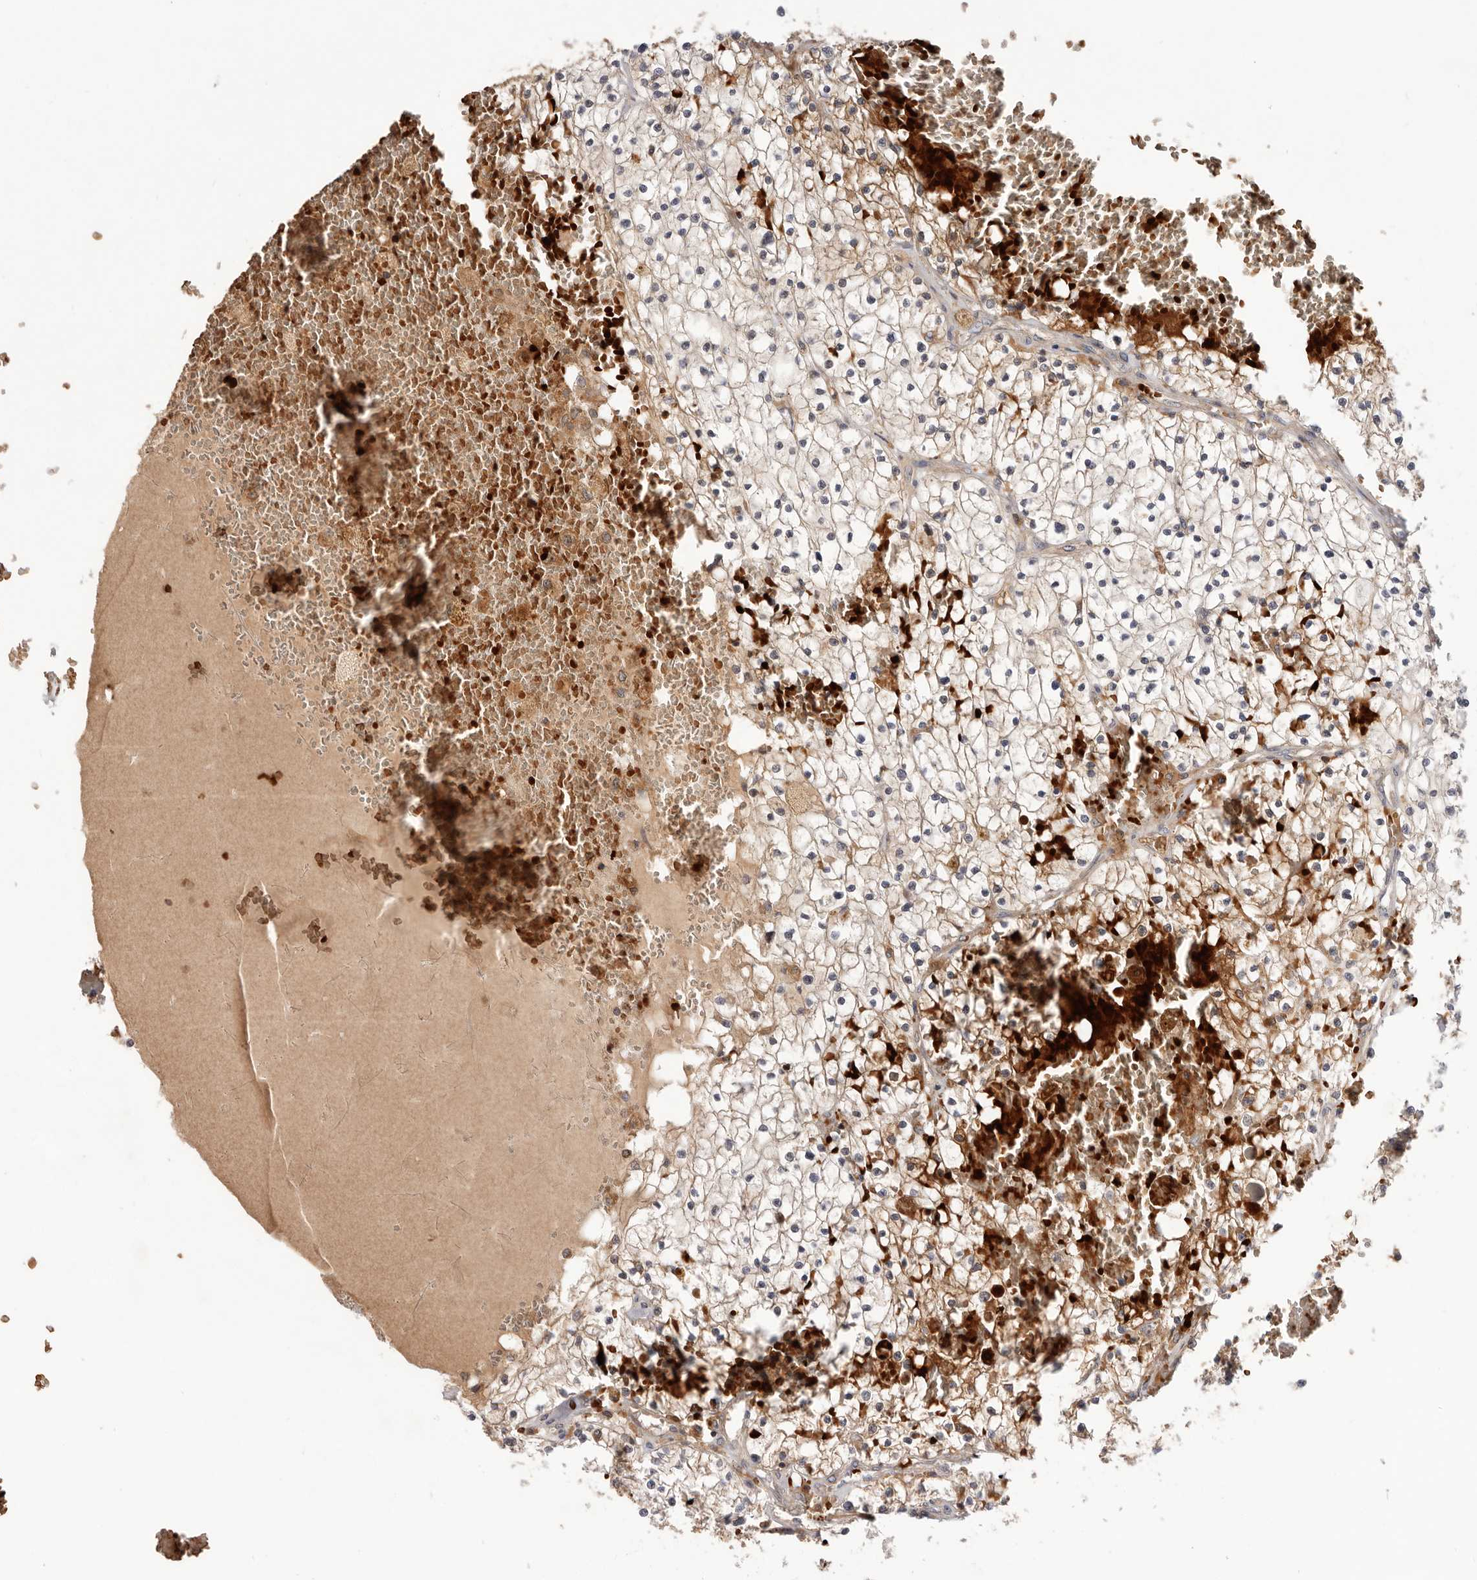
{"staining": {"intensity": "moderate", "quantity": "<25%", "location": "cytoplasmic/membranous"}, "tissue": "renal cancer", "cell_type": "Tumor cells", "image_type": "cancer", "snomed": [{"axis": "morphology", "description": "Normal tissue, NOS"}, {"axis": "morphology", "description": "Adenocarcinoma, NOS"}, {"axis": "topography", "description": "Kidney"}], "caption": "Immunohistochemical staining of human renal cancer reveals moderate cytoplasmic/membranous protein staining in about <25% of tumor cells. (Stains: DAB (3,3'-diaminobenzidine) in brown, nuclei in blue, Microscopy: brightfield microscopy at high magnification).", "gene": "RNF213", "patient": {"sex": "male", "age": 68}}